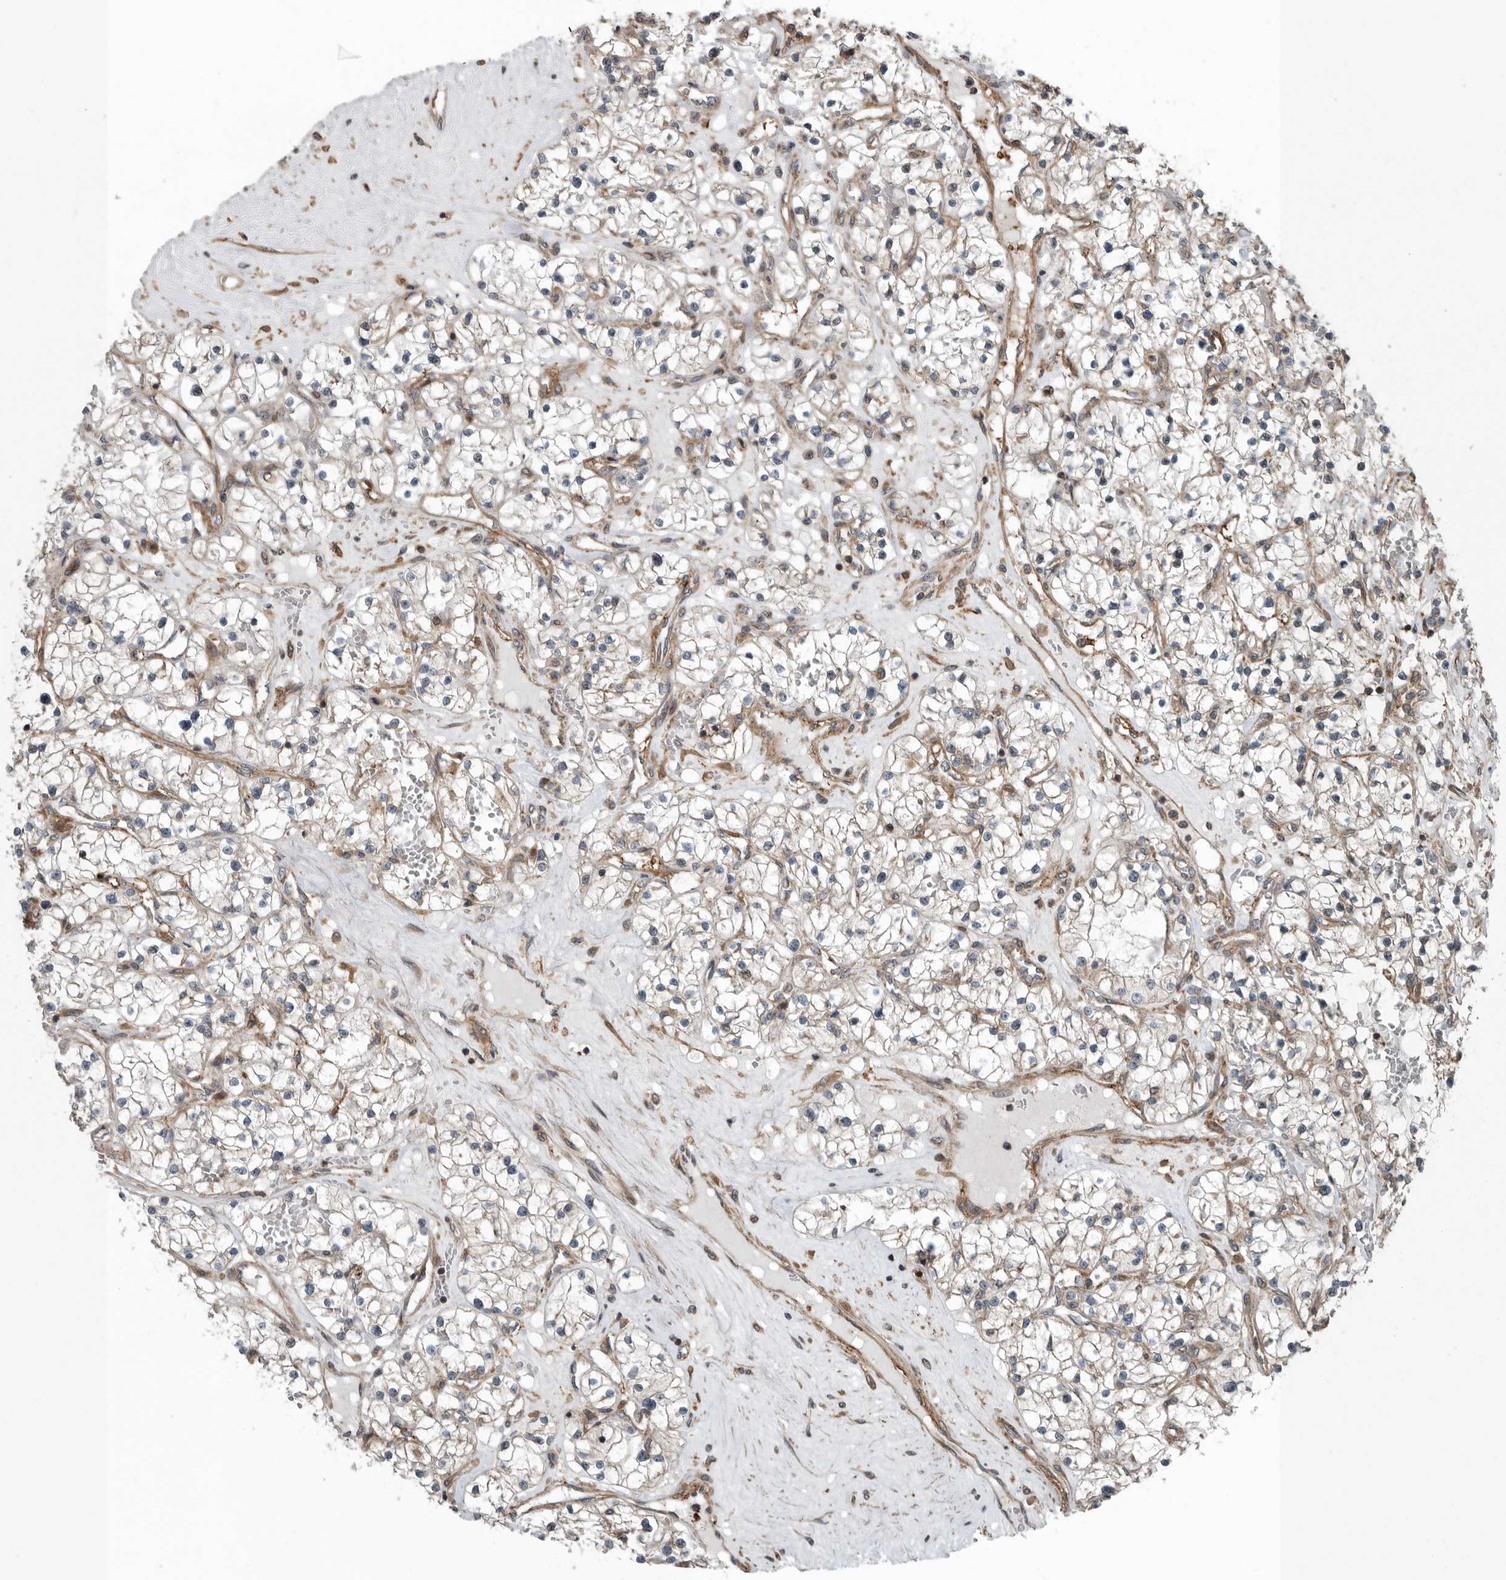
{"staining": {"intensity": "weak", "quantity": "<25%", "location": "cytoplasmic/membranous"}, "tissue": "renal cancer", "cell_type": "Tumor cells", "image_type": "cancer", "snomed": [{"axis": "morphology", "description": "Normal tissue, NOS"}, {"axis": "morphology", "description": "Adenocarcinoma, NOS"}, {"axis": "topography", "description": "Kidney"}], "caption": "Protein analysis of renal cancer (adenocarcinoma) demonstrates no significant expression in tumor cells.", "gene": "AMFR", "patient": {"sex": "male", "age": 68}}